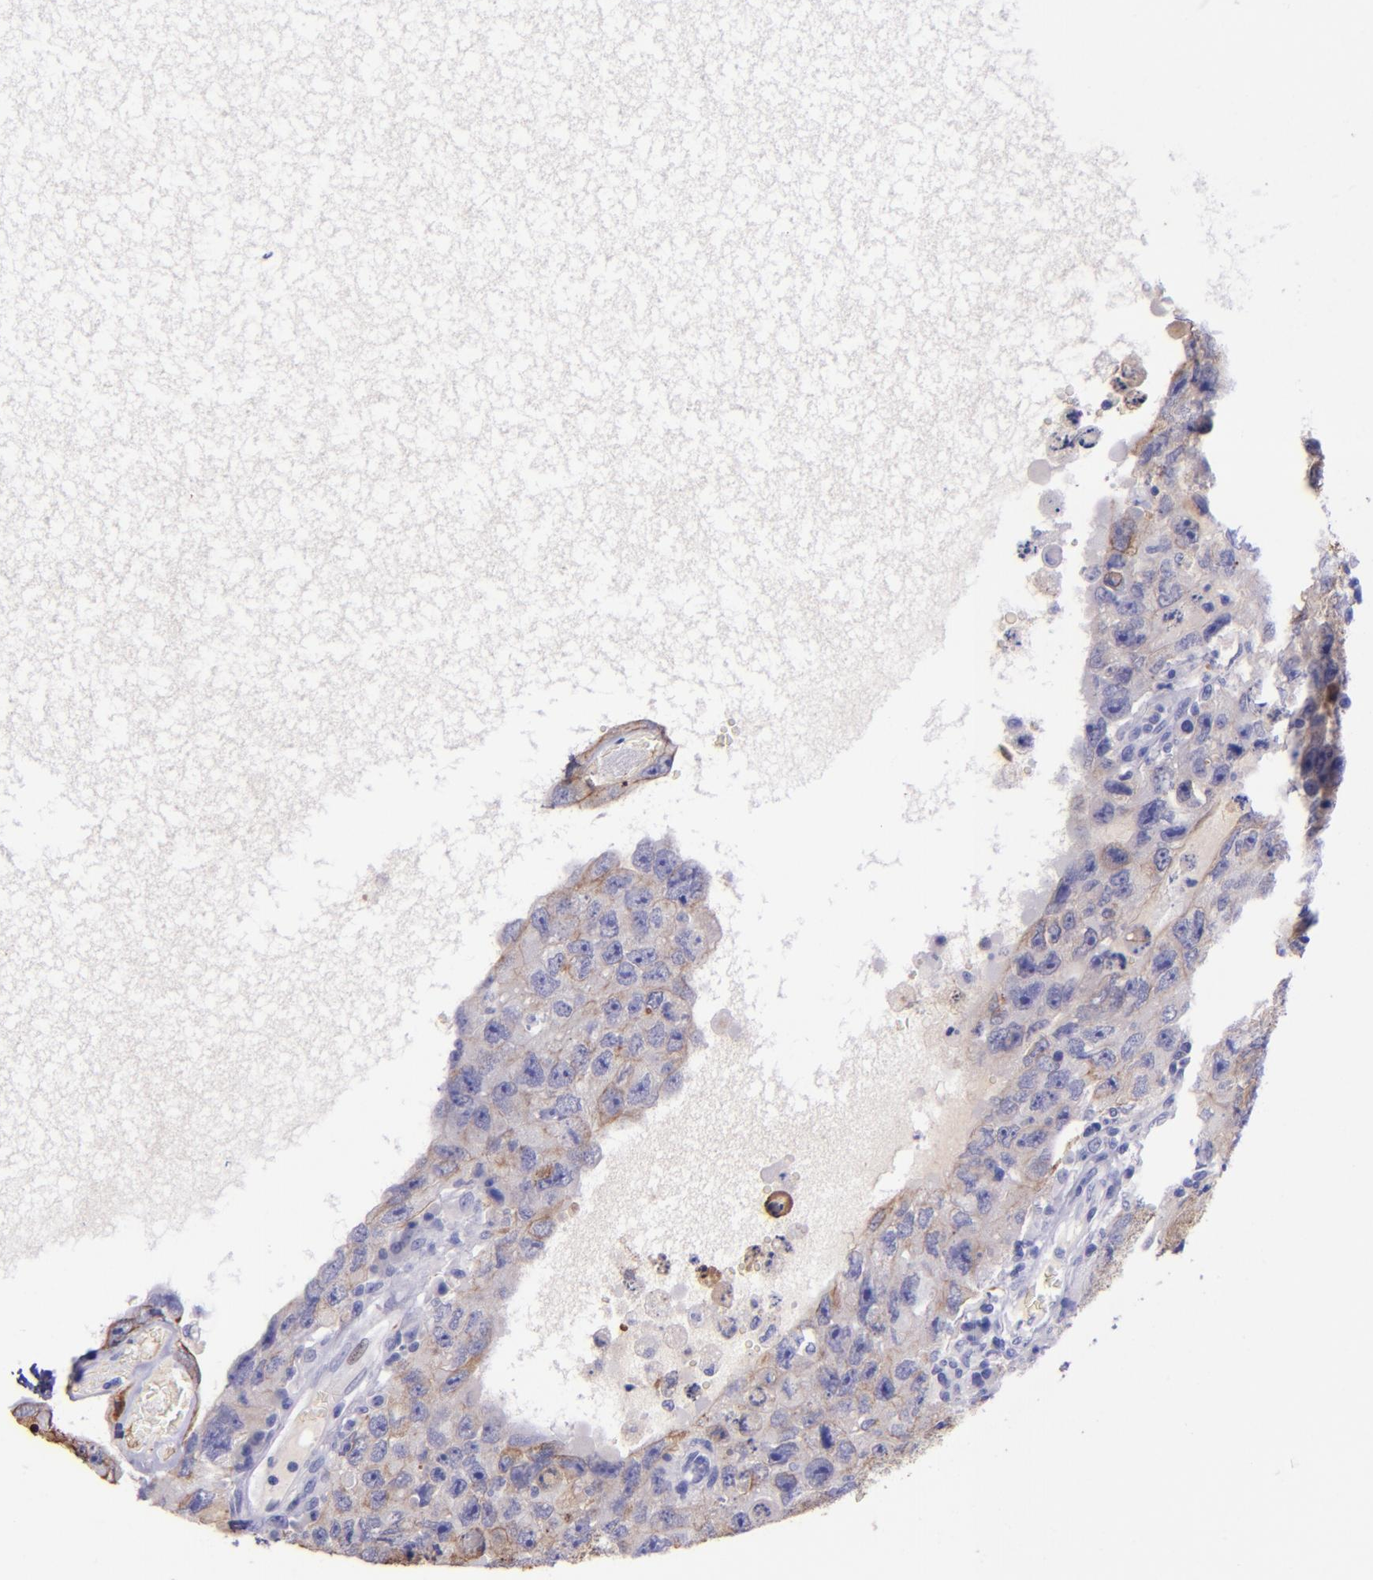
{"staining": {"intensity": "weak", "quantity": "25%-75%", "location": "cytoplasmic/membranous"}, "tissue": "testis cancer", "cell_type": "Tumor cells", "image_type": "cancer", "snomed": [{"axis": "morphology", "description": "Carcinoma, Embryonal, NOS"}, {"axis": "topography", "description": "Testis"}], "caption": "High-power microscopy captured an immunohistochemistry (IHC) micrograph of testis cancer (embryonal carcinoma), revealing weak cytoplasmic/membranous expression in about 25%-75% of tumor cells.", "gene": "KRT4", "patient": {"sex": "male", "age": 26}}